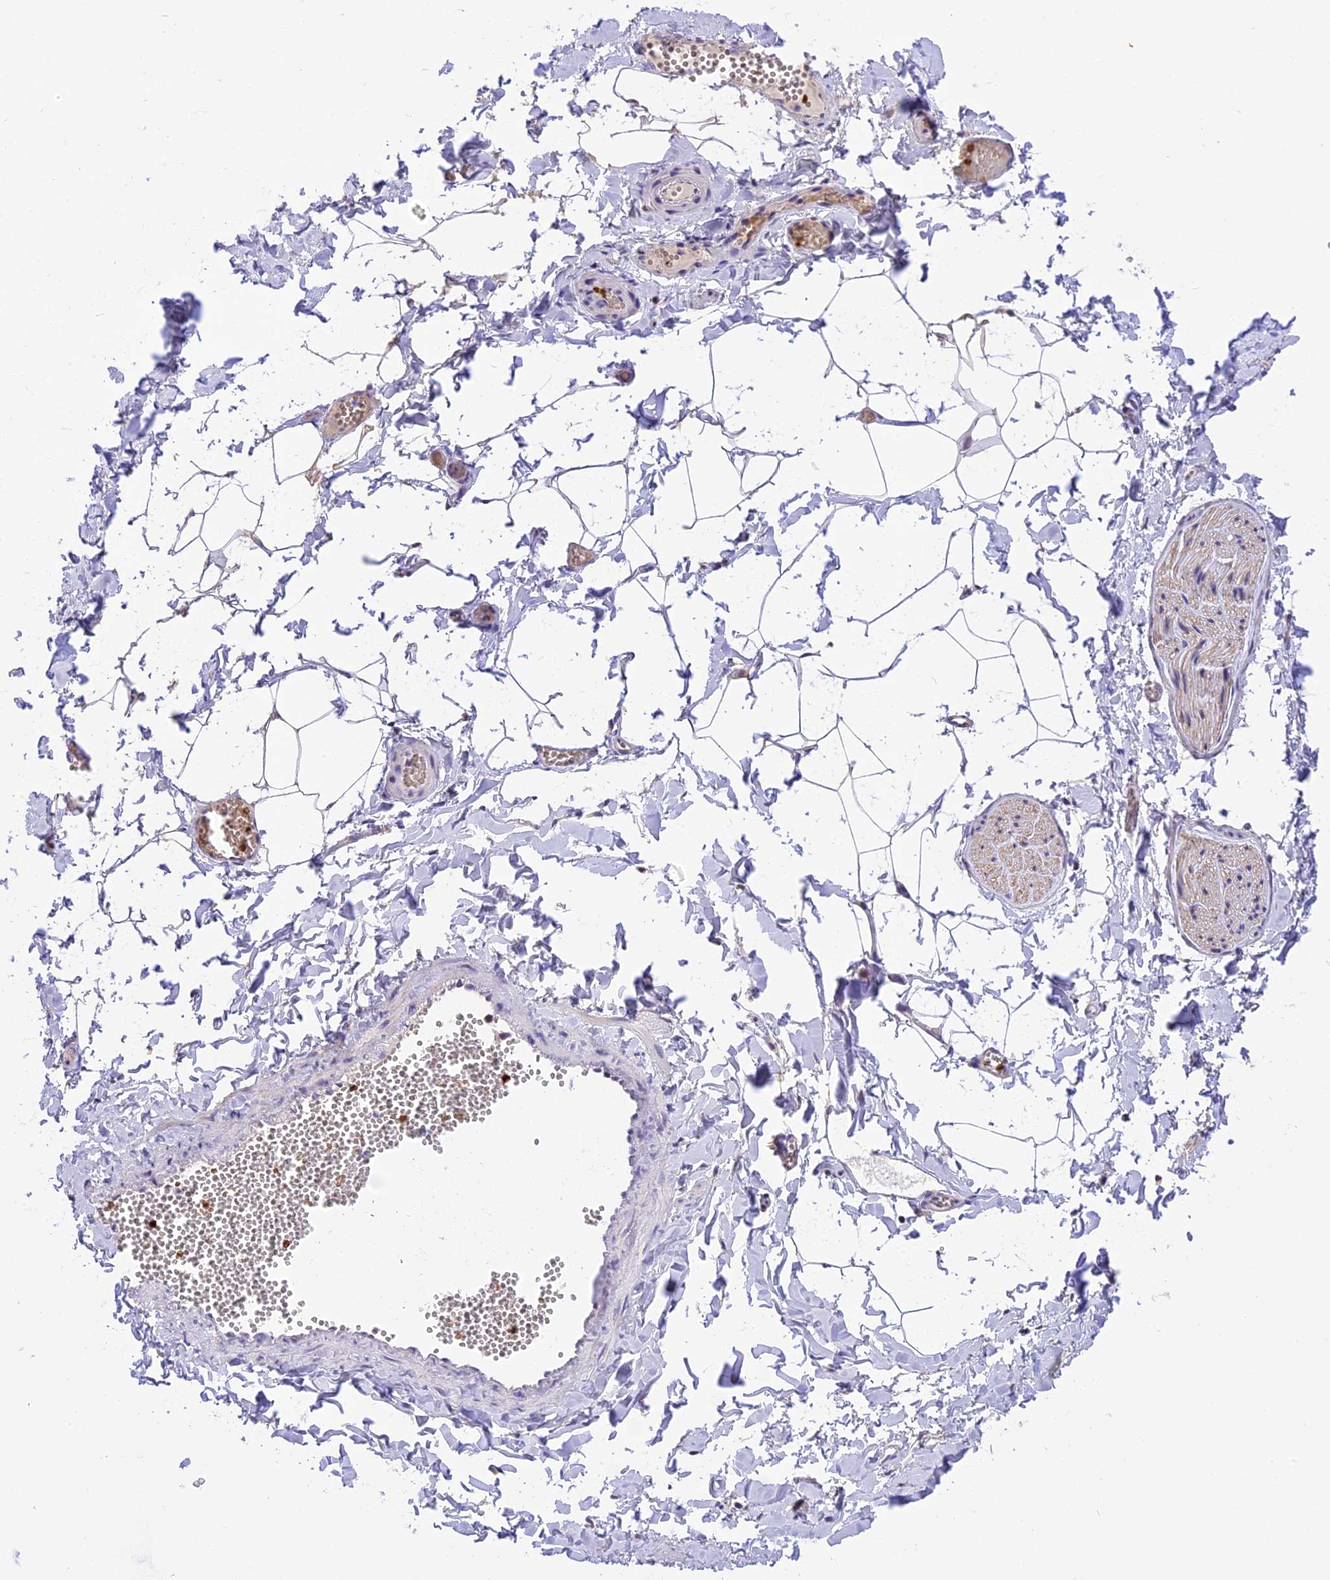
{"staining": {"intensity": "negative", "quantity": "none", "location": "none"}, "tissue": "adipose tissue", "cell_type": "Adipocytes", "image_type": "normal", "snomed": [{"axis": "morphology", "description": "Normal tissue, NOS"}, {"axis": "topography", "description": "Gallbladder"}, {"axis": "topography", "description": "Peripheral nerve tissue"}], "caption": "Adipocytes are negative for protein expression in benign human adipose tissue. (Brightfield microscopy of DAB (3,3'-diaminobenzidine) IHC at high magnification).", "gene": "AHSP", "patient": {"sex": "male", "age": 38}}